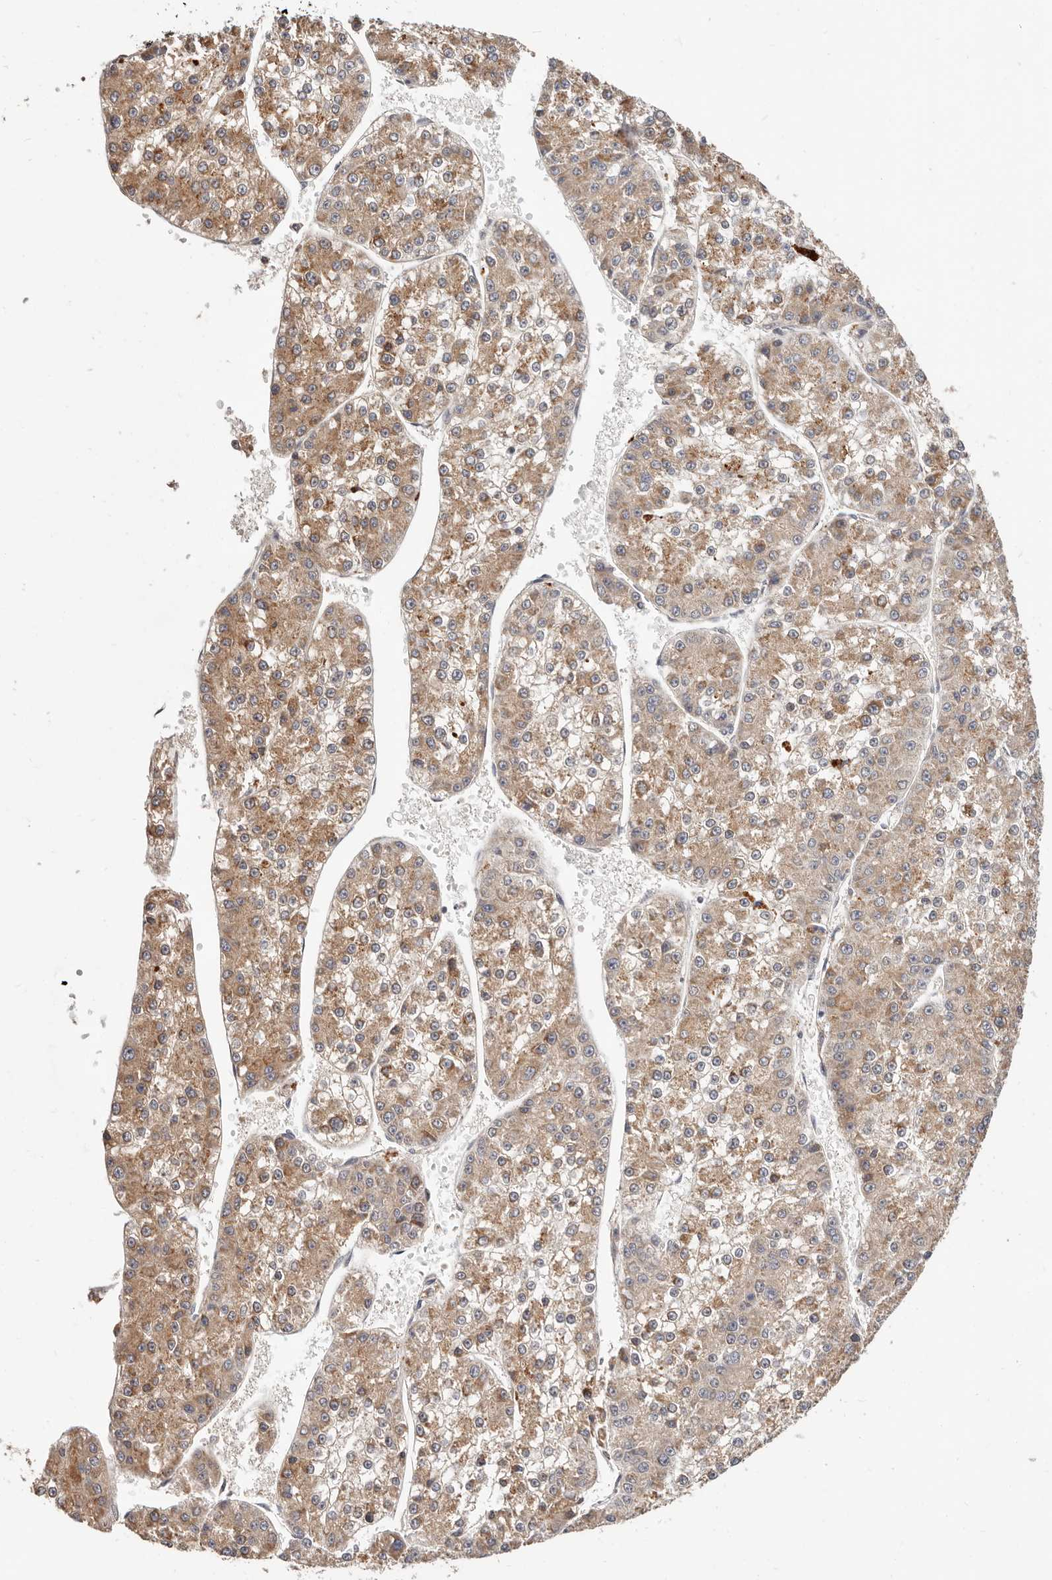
{"staining": {"intensity": "moderate", "quantity": ">75%", "location": "cytoplasmic/membranous"}, "tissue": "liver cancer", "cell_type": "Tumor cells", "image_type": "cancer", "snomed": [{"axis": "morphology", "description": "Carcinoma, Hepatocellular, NOS"}, {"axis": "topography", "description": "Liver"}], "caption": "Immunohistochemical staining of human liver hepatocellular carcinoma displays medium levels of moderate cytoplasmic/membranous protein positivity in approximately >75% of tumor cells.", "gene": "USP33", "patient": {"sex": "female", "age": 73}}